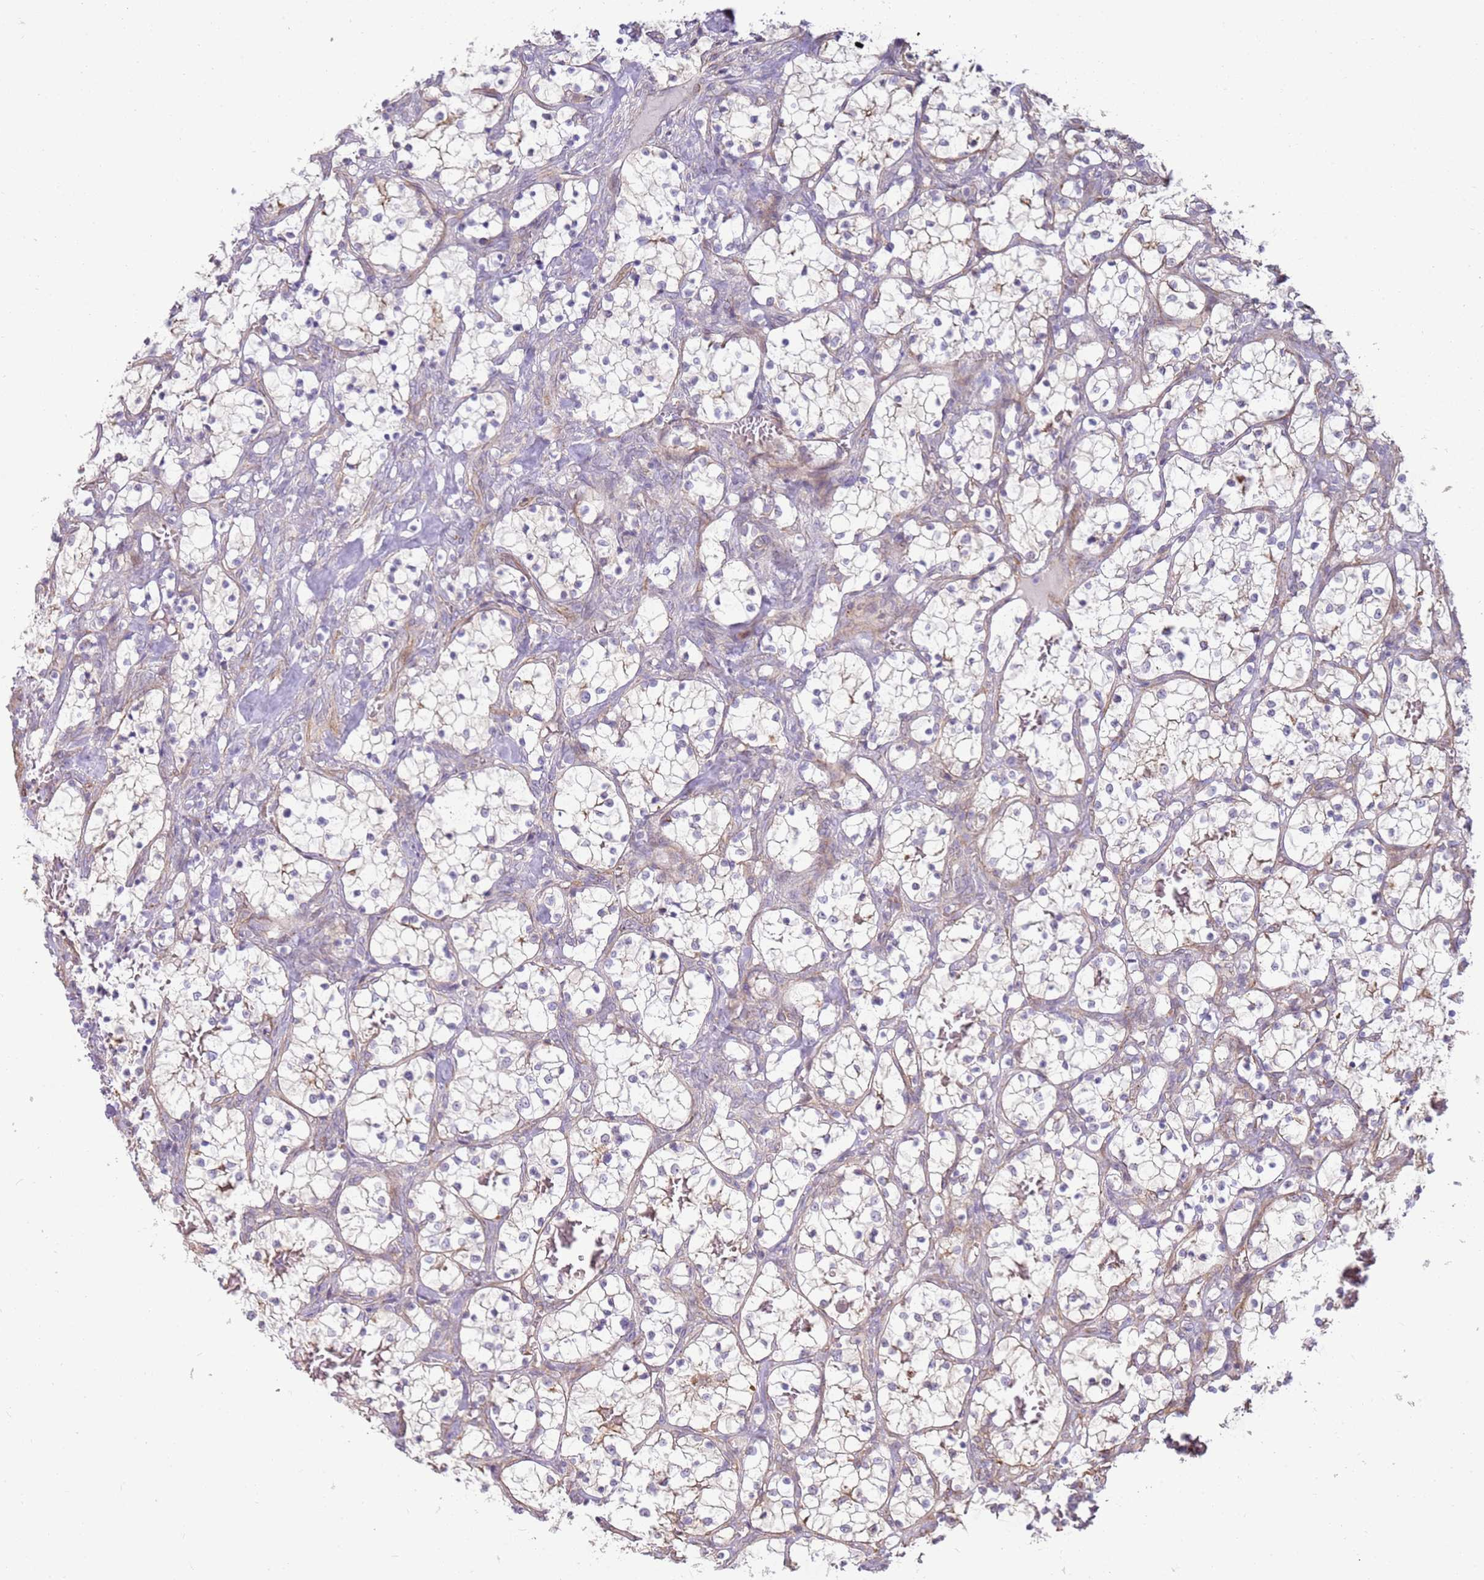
{"staining": {"intensity": "negative", "quantity": "none", "location": "none"}, "tissue": "renal cancer", "cell_type": "Tumor cells", "image_type": "cancer", "snomed": [{"axis": "morphology", "description": "Adenocarcinoma, NOS"}, {"axis": "topography", "description": "Kidney"}], "caption": "This is a image of immunohistochemistry staining of renal adenocarcinoma, which shows no positivity in tumor cells.", "gene": "GRAP", "patient": {"sex": "female", "age": 69}}